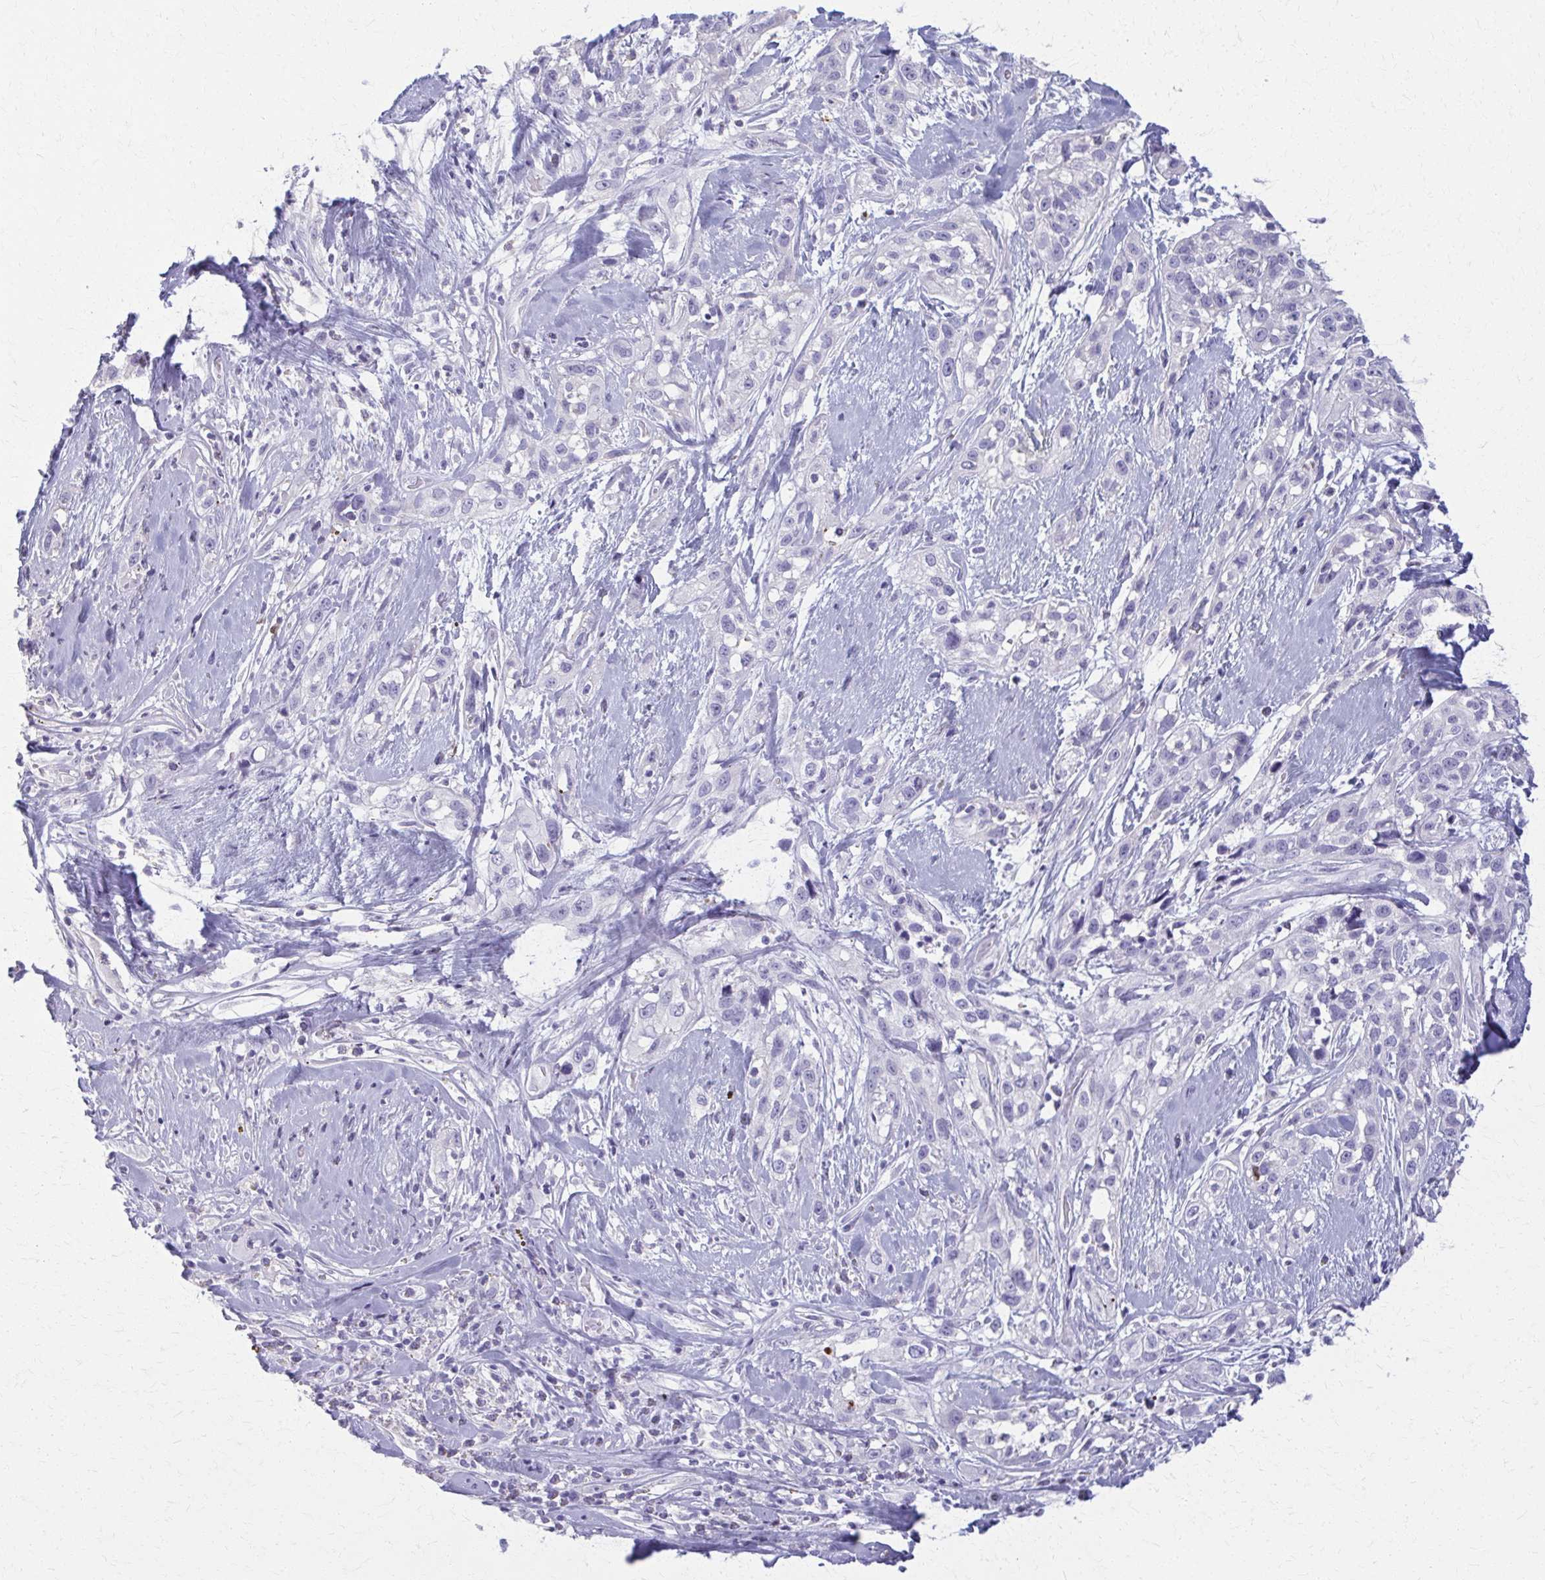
{"staining": {"intensity": "negative", "quantity": "none", "location": "none"}, "tissue": "skin cancer", "cell_type": "Tumor cells", "image_type": "cancer", "snomed": [{"axis": "morphology", "description": "Squamous cell carcinoma, NOS"}, {"axis": "topography", "description": "Skin"}], "caption": "An immunohistochemistry (IHC) histopathology image of squamous cell carcinoma (skin) is shown. There is no staining in tumor cells of squamous cell carcinoma (skin).", "gene": "OR4M1", "patient": {"sex": "male", "age": 82}}